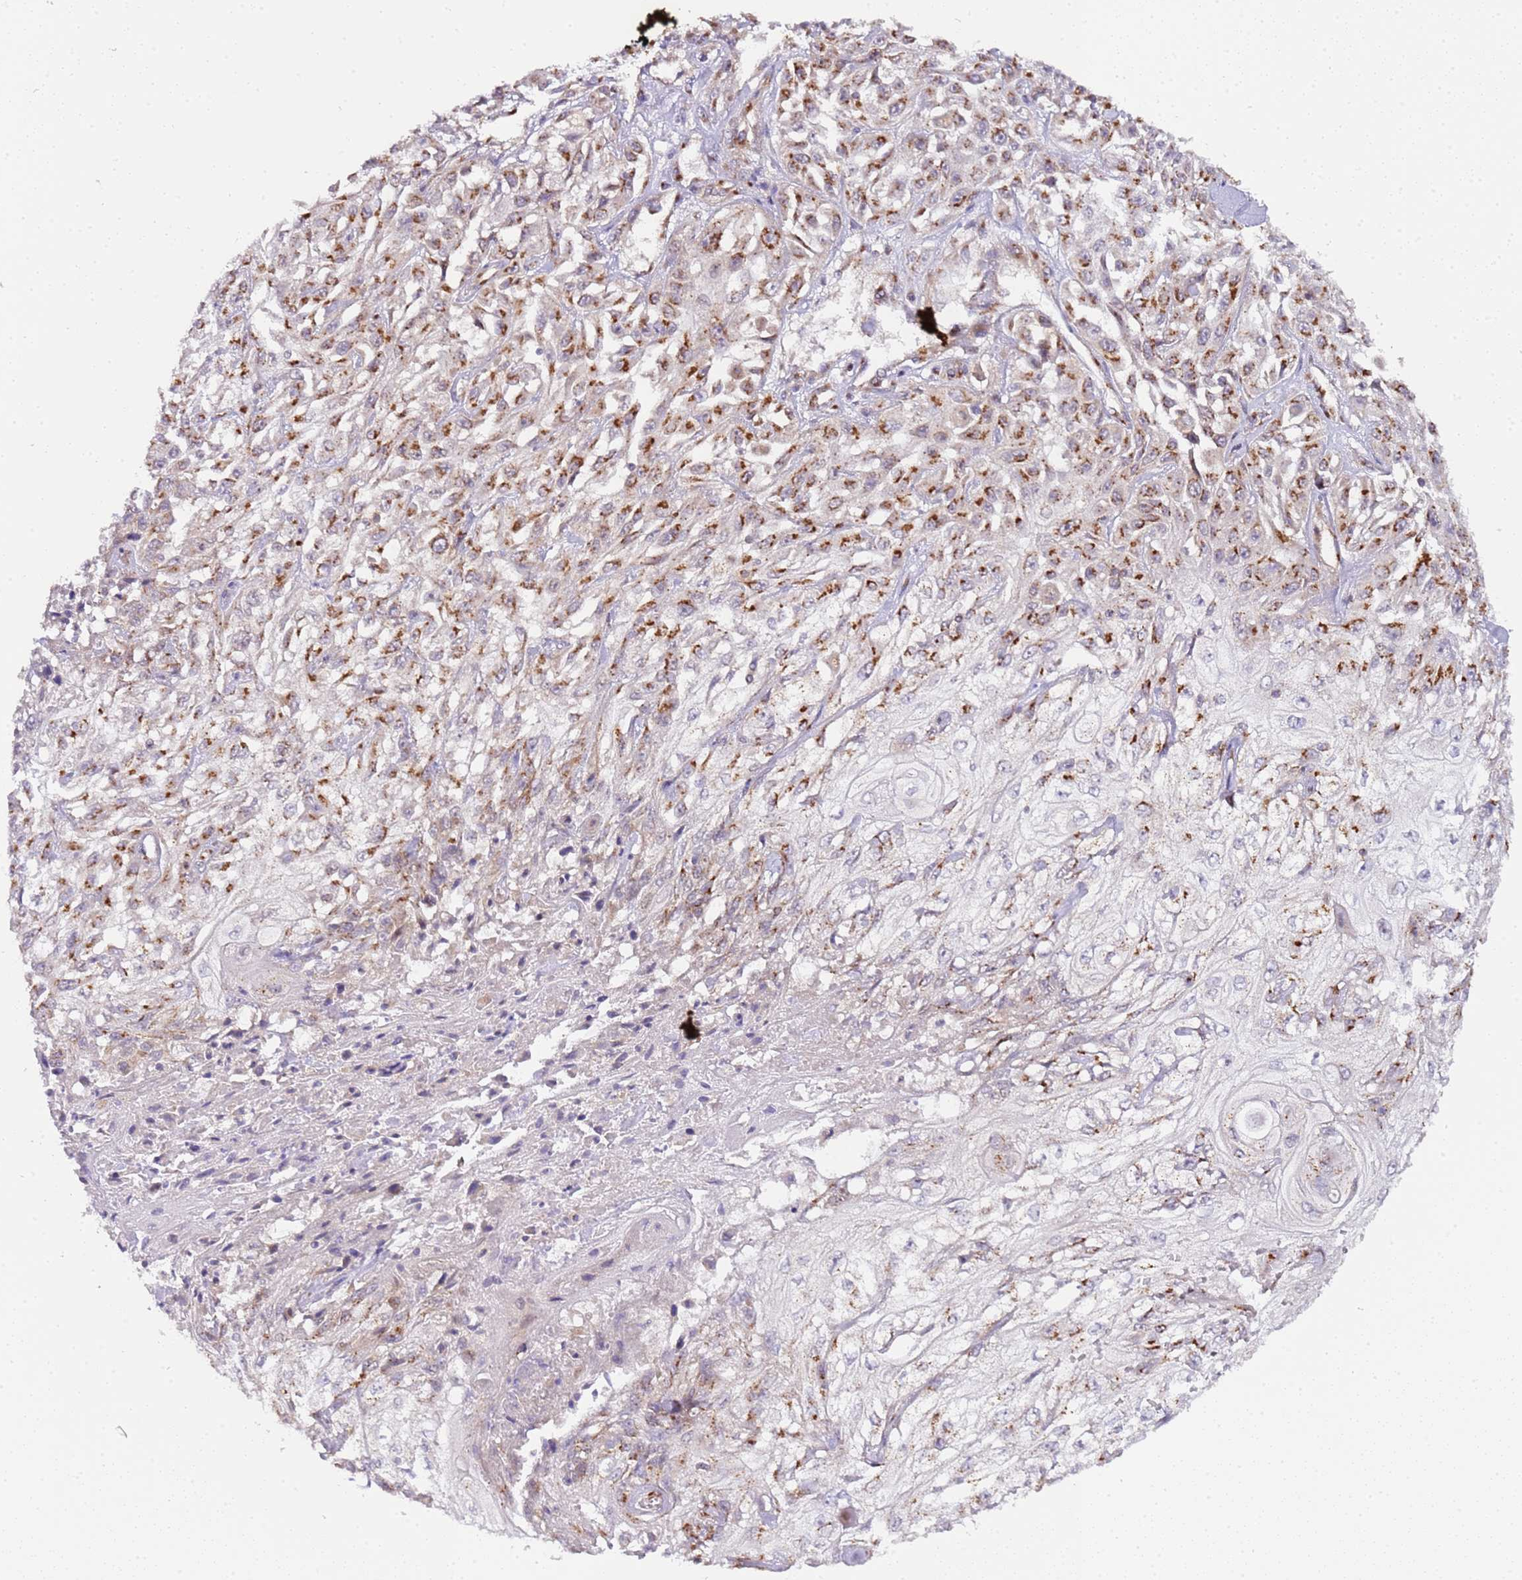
{"staining": {"intensity": "moderate", "quantity": "25%-75%", "location": "cytoplasmic/membranous"}, "tissue": "skin cancer", "cell_type": "Tumor cells", "image_type": "cancer", "snomed": [{"axis": "morphology", "description": "Squamous cell carcinoma, NOS"}, {"axis": "morphology", "description": "Squamous cell carcinoma, metastatic, NOS"}, {"axis": "topography", "description": "Skin"}, {"axis": "topography", "description": "Lymph node"}], "caption": "Moderate cytoplasmic/membranous protein positivity is appreciated in approximately 25%-75% of tumor cells in metastatic squamous cell carcinoma (skin). Nuclei are stained in blue.", "gene": "MRPL49", "patient": {"sex": "male", "age": 75}}